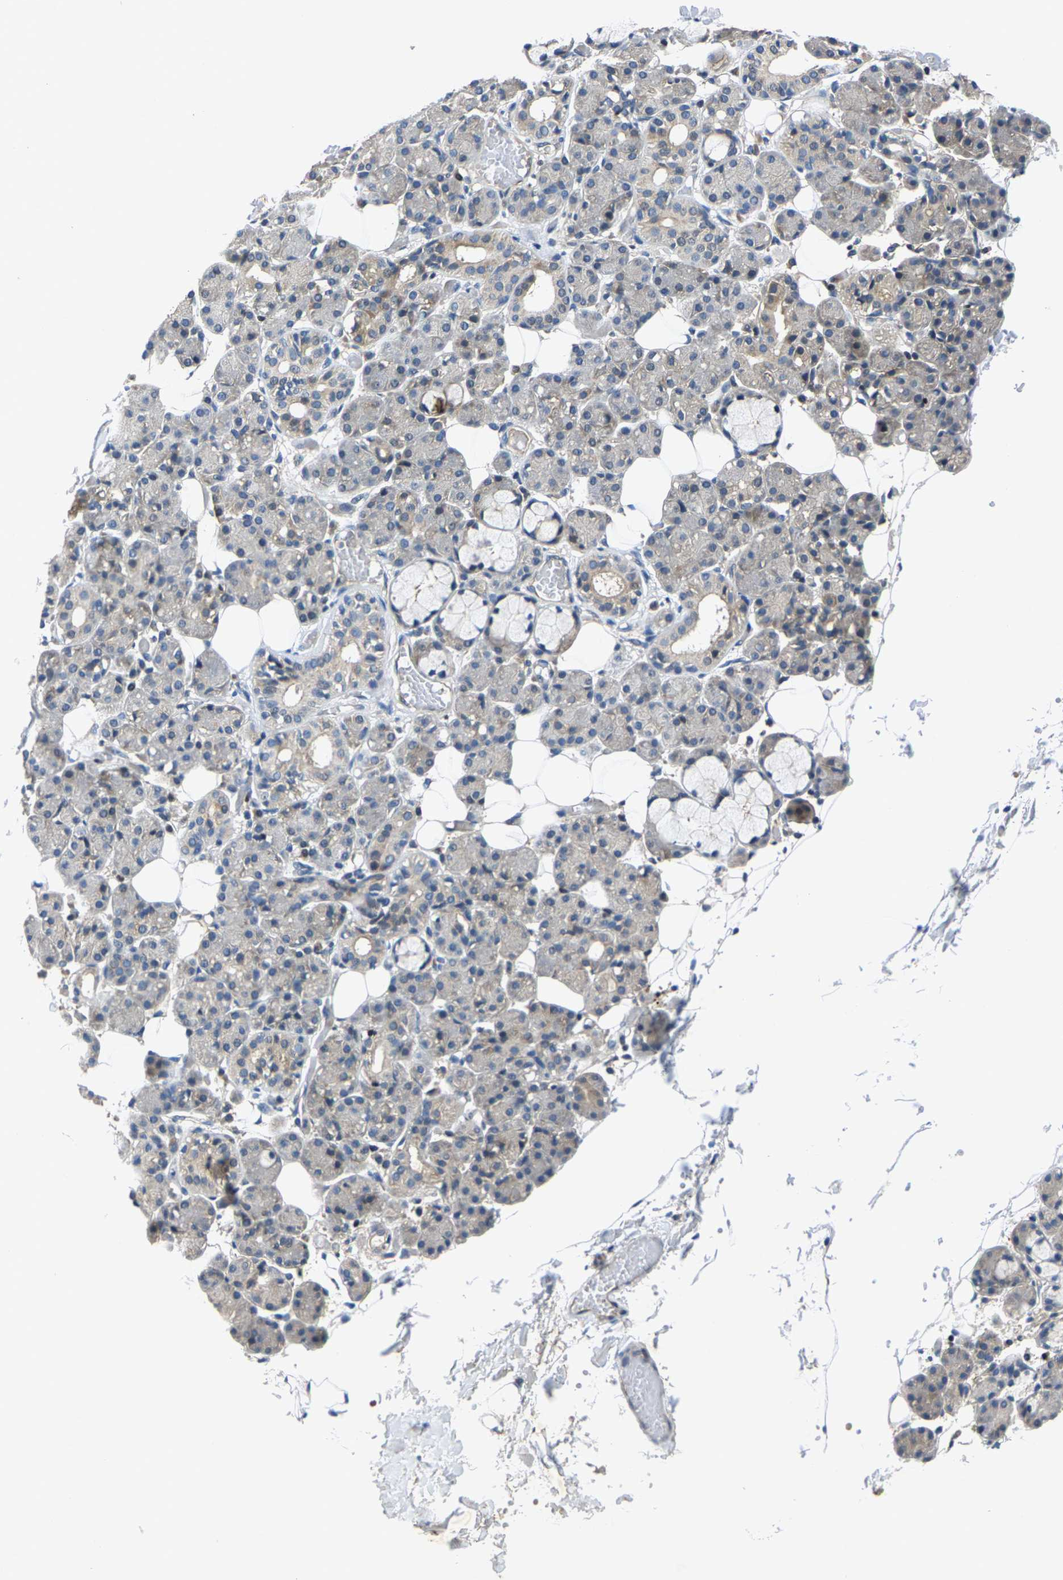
{"staining": {"intensity": "weak", "quantity": "<25%", "location": "cytoplasmic/membranous"}, "tissue": "salivary gland", "cell_type": "Glandular cells", "image_type": "normal", "snomed": [{"axis": "morphology", "description": "Normal tissue, NOS"}, {"axis": "topography", "description": "Salivary gland"}], "caption": "Glandular cells are negative for brown protein staining in unremarkable salivary gland. (Stains: DAB (3,3'-diaminobenzidine) immunohistochemistry with hematoxylin counter stain, Microscopy: brightfield microscopy at high magnification).", "gene": "AGBL3", "patient": {"sex": "male", "age": 63}}